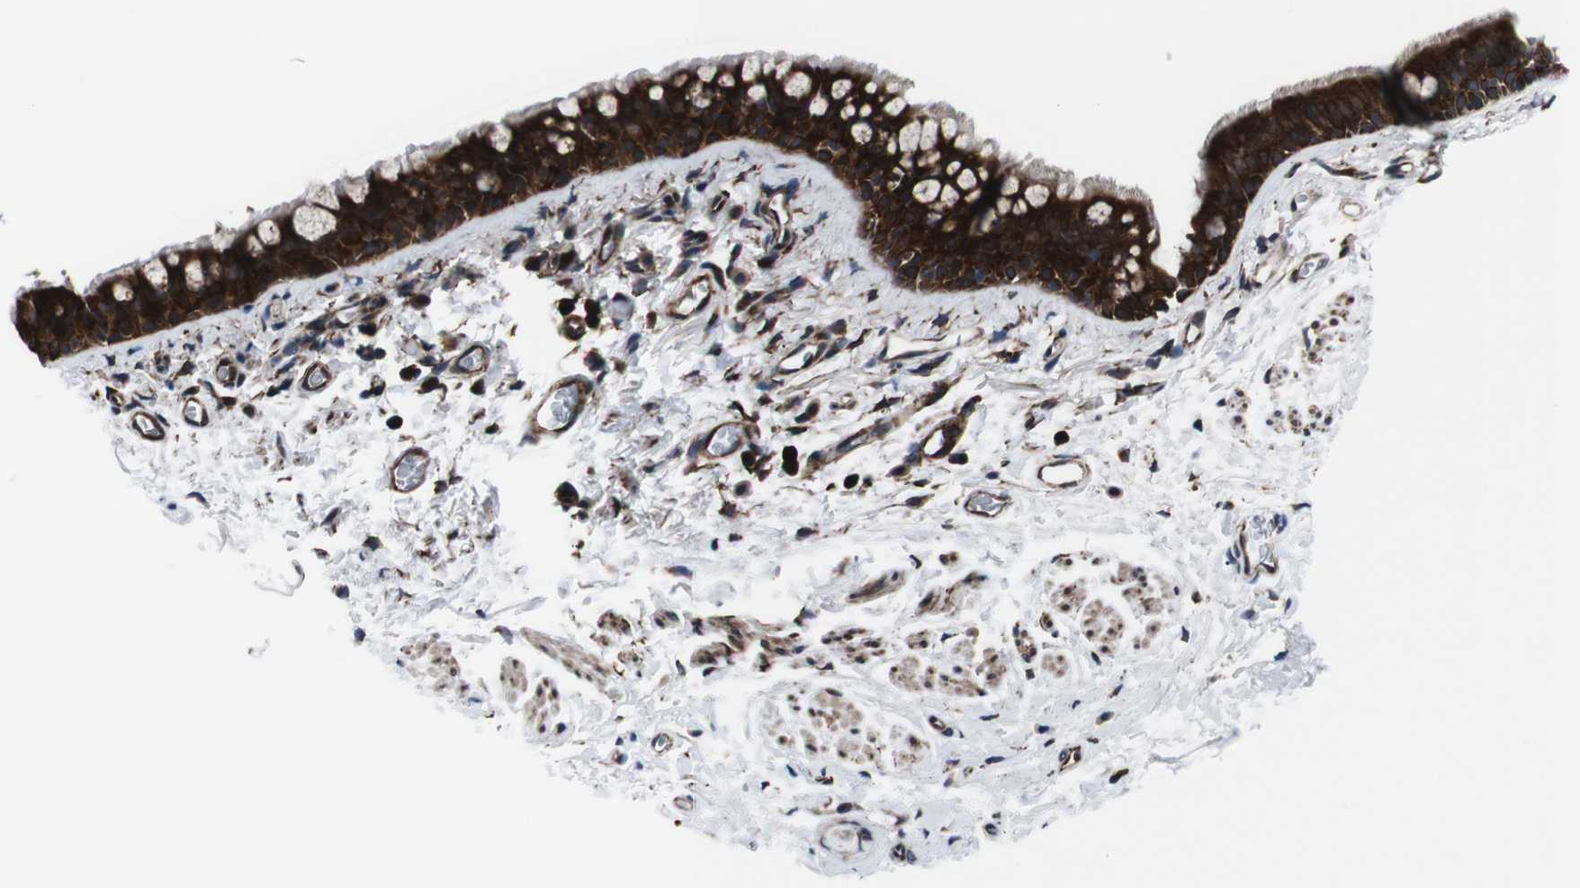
{"staining": {"intensity": "strong", "quantity": ">75%", "location": "cytoplasmic/membranous"}, "tissue": "bronchus", "cell_type": "Respiratory epithelial cells", "image_type": "normal", "snomed": [{"axis": "morphology", "description": "Normal tissue, NOS"}, {"axis": "morphology", "description": "Malignant melanoma, Metastatic site"}, {"axis": "topography", "description": "Bronchus"}, {"axis": "topography", "description": "Lung"}], "caption": "This photomicrograph demonstrates immunohistochemistry staining of normal bronchus, with high strong cytoplasmic/membranous positivity in about >75% of respiratory epithelial cells.", "gene": "EIF4A2", "patient": {"sex": "male", "age": 64}}